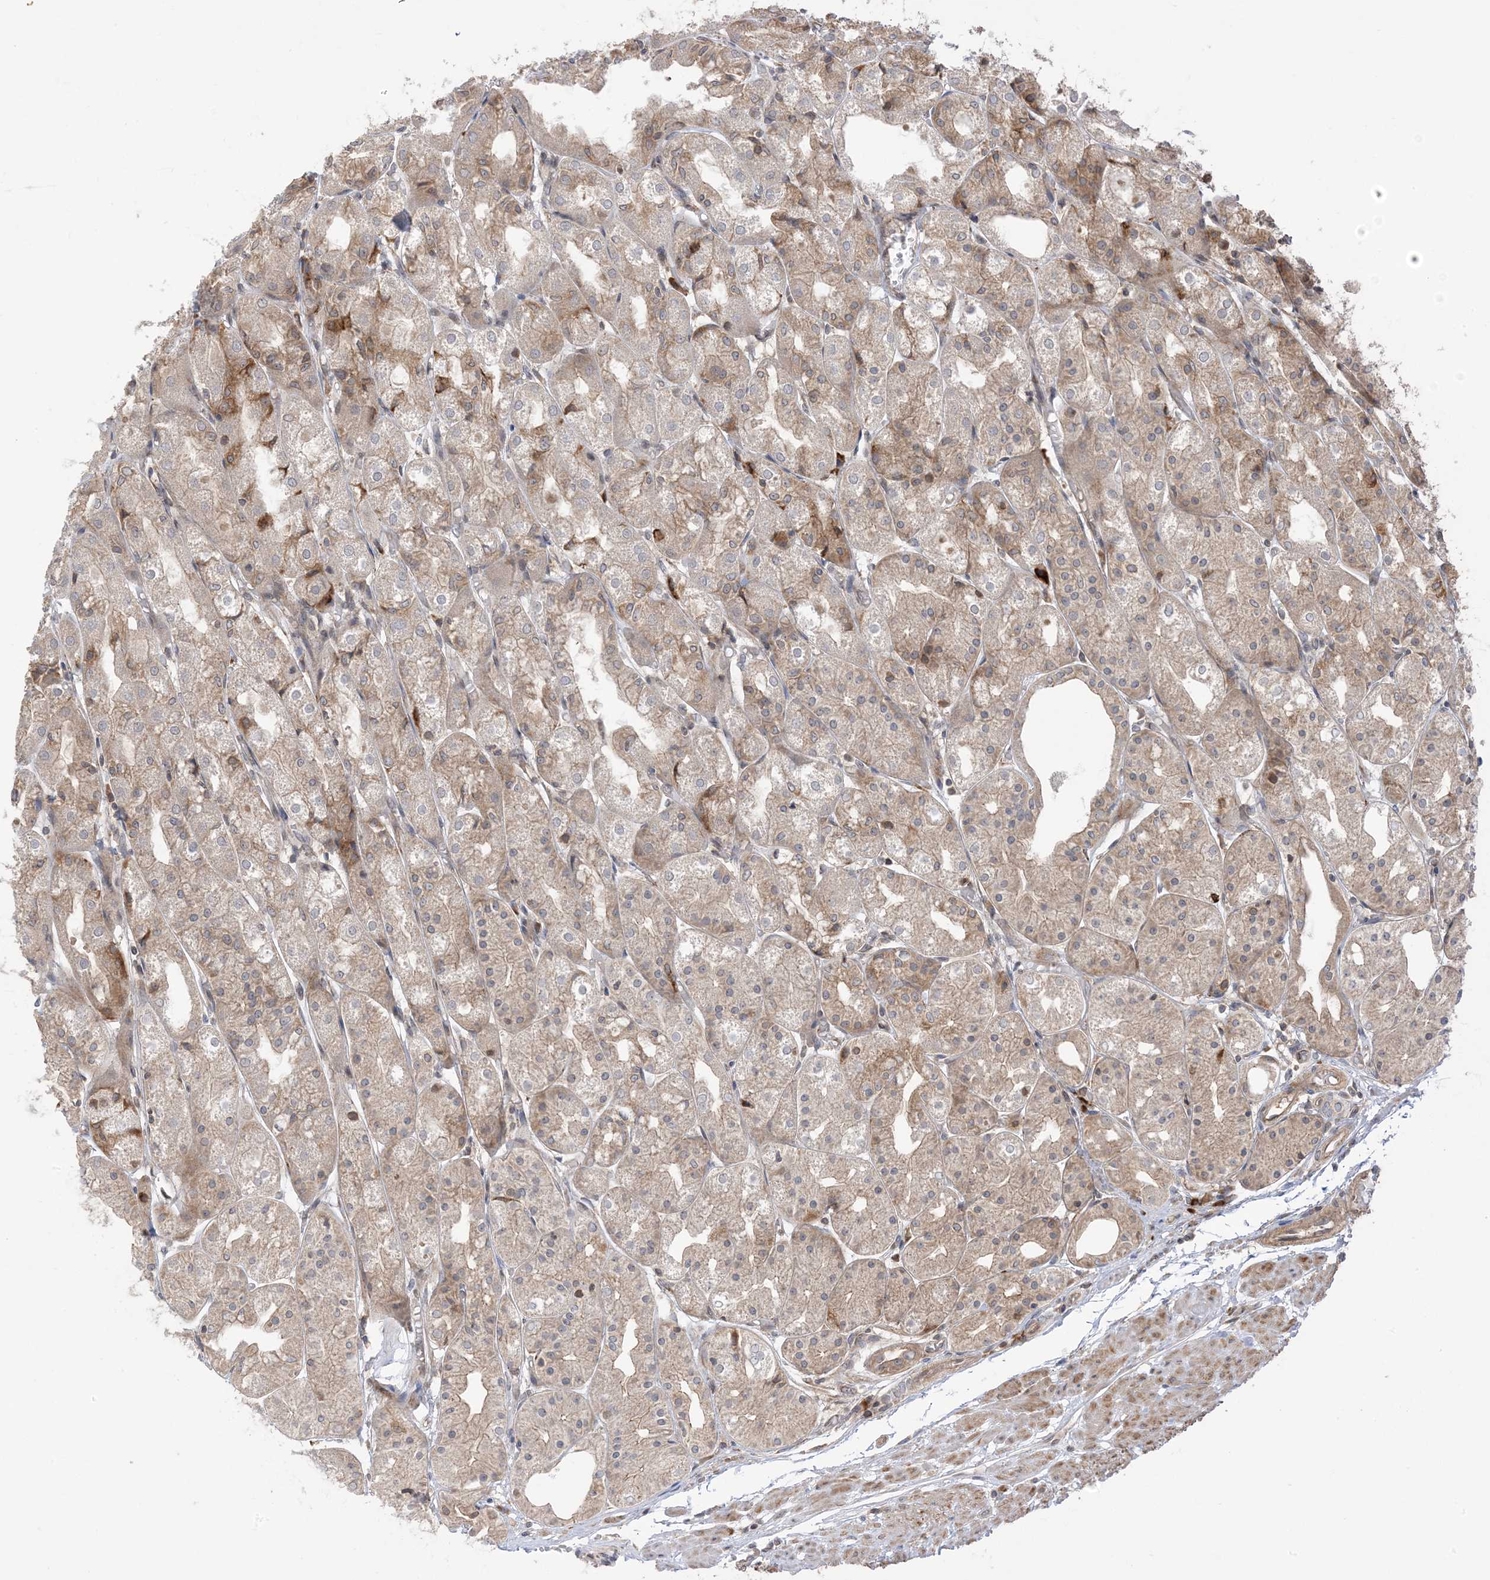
{"staining": {"intensity": "moderate", "quantity": ">75%", "location": "cytoplasmic/membranous"}, "tissue": "stomach", "cell_type": "Glandular cells", "image_type": "normal", "snomed": [{"axis": "morphology", "description": "Normal tissue, NOS"}, {"axis": "topography", "description": "Stomach, upper"}], "caption": "Immunohistochemistry (IHC) micrograph of unremarkable stomach: stomach stained using immunohistochemistry demonstrates medium levels of moderate protein expression localized specifically in the cytoplasmic/membranous of glandular cells, appearing as a cytoplasmic/membranous brown color.", "gene": "METTL21A", "patient": {"sex": "male", "age": 72}}